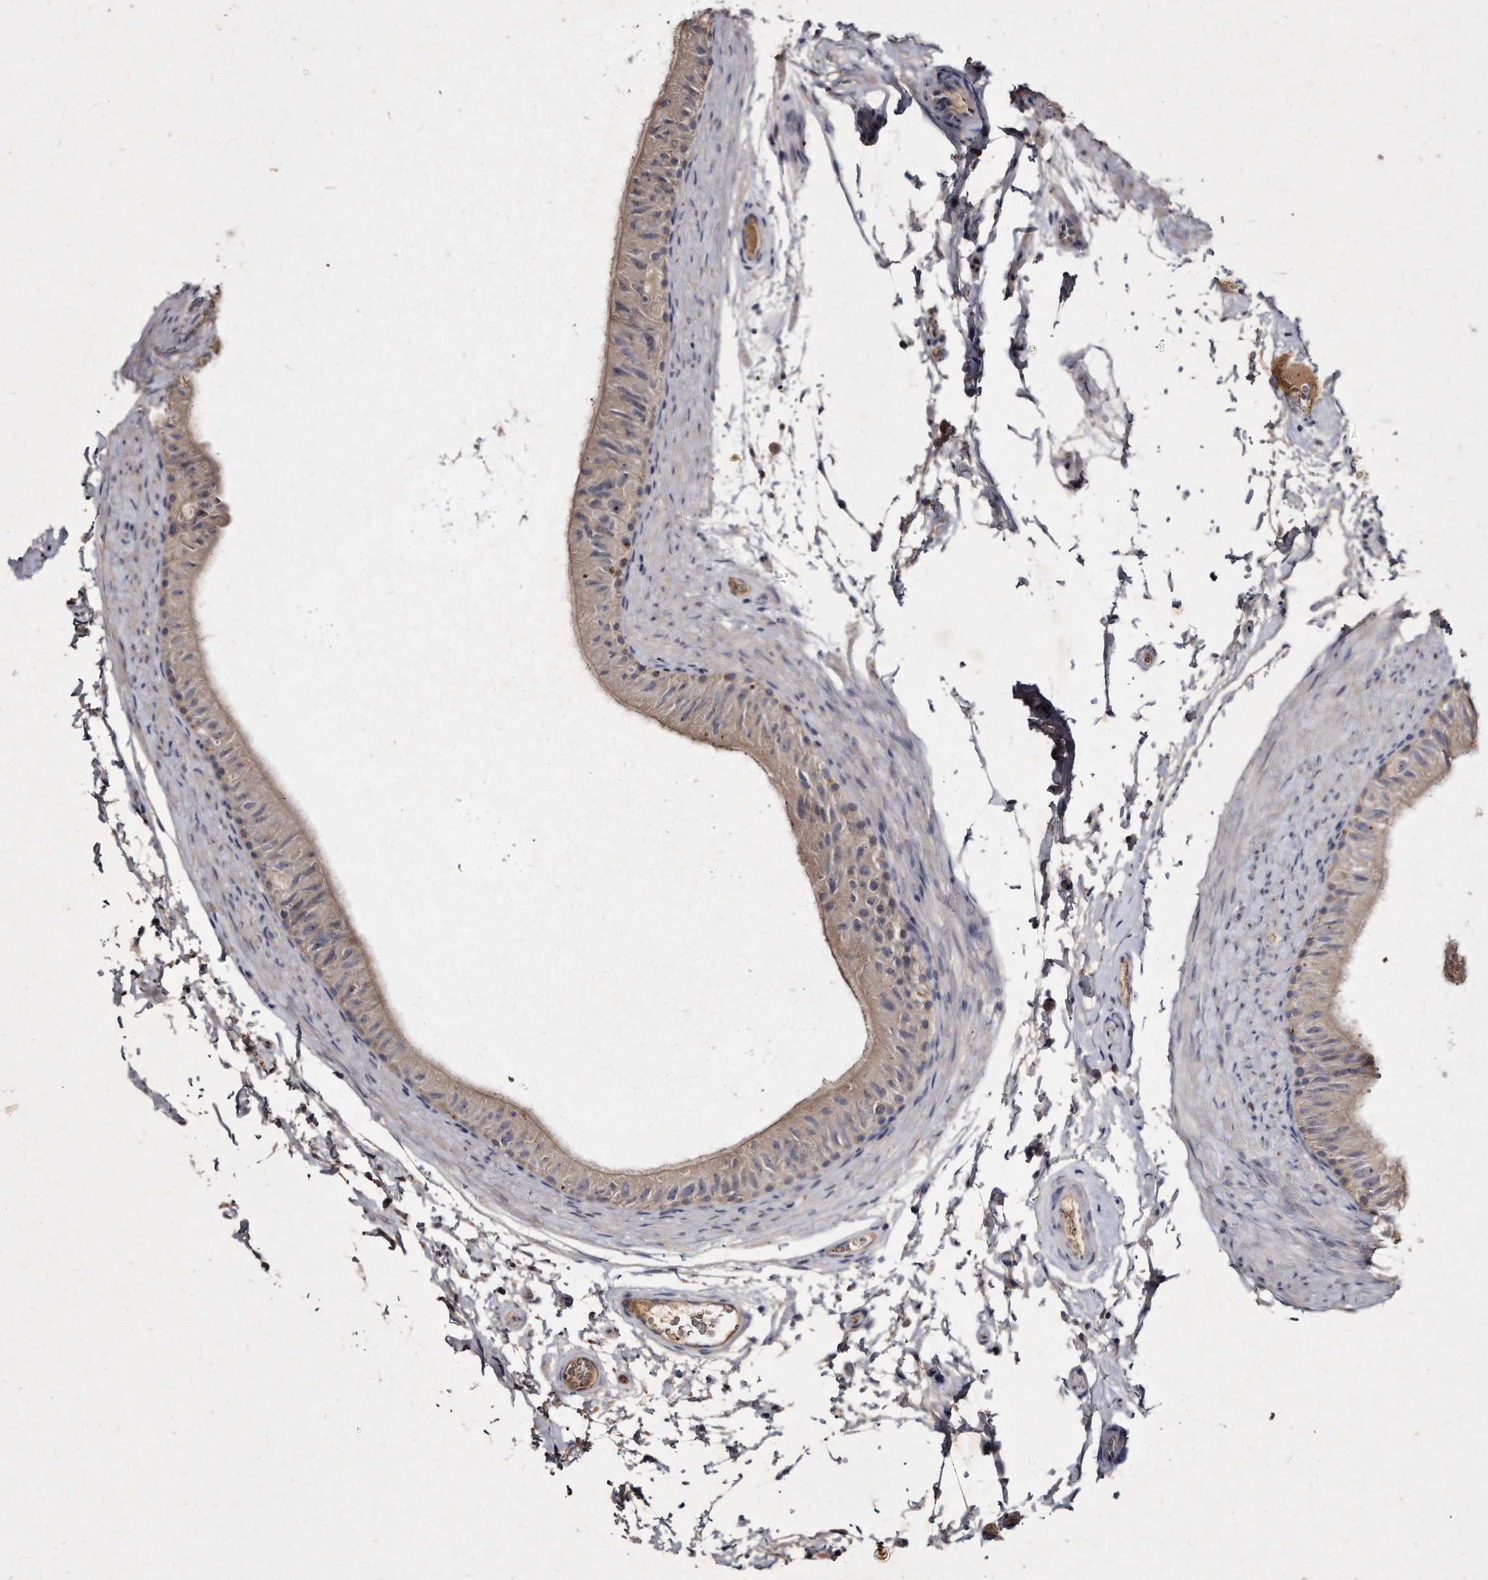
{"staining": {"intensity": "weak", "quantity": "25%-75%", "location": "cytoplasmic/membranous"}, "tissue": "epididymis", "cell_type": "Glandular cells", "image_type": "normal", "snomed": [{"axis": "morphology", "description": "Normal tissue, NOS"}, {"axis": "topography", "description": "Epididymis"}], "caption": "A histopathology image of human epididymis stained for a protein reveals weak cytoplasmic/membranous brown staining in glandular cells.", "gene": "KLHDC3", "patient": {"sex": "male", "age": 49}}